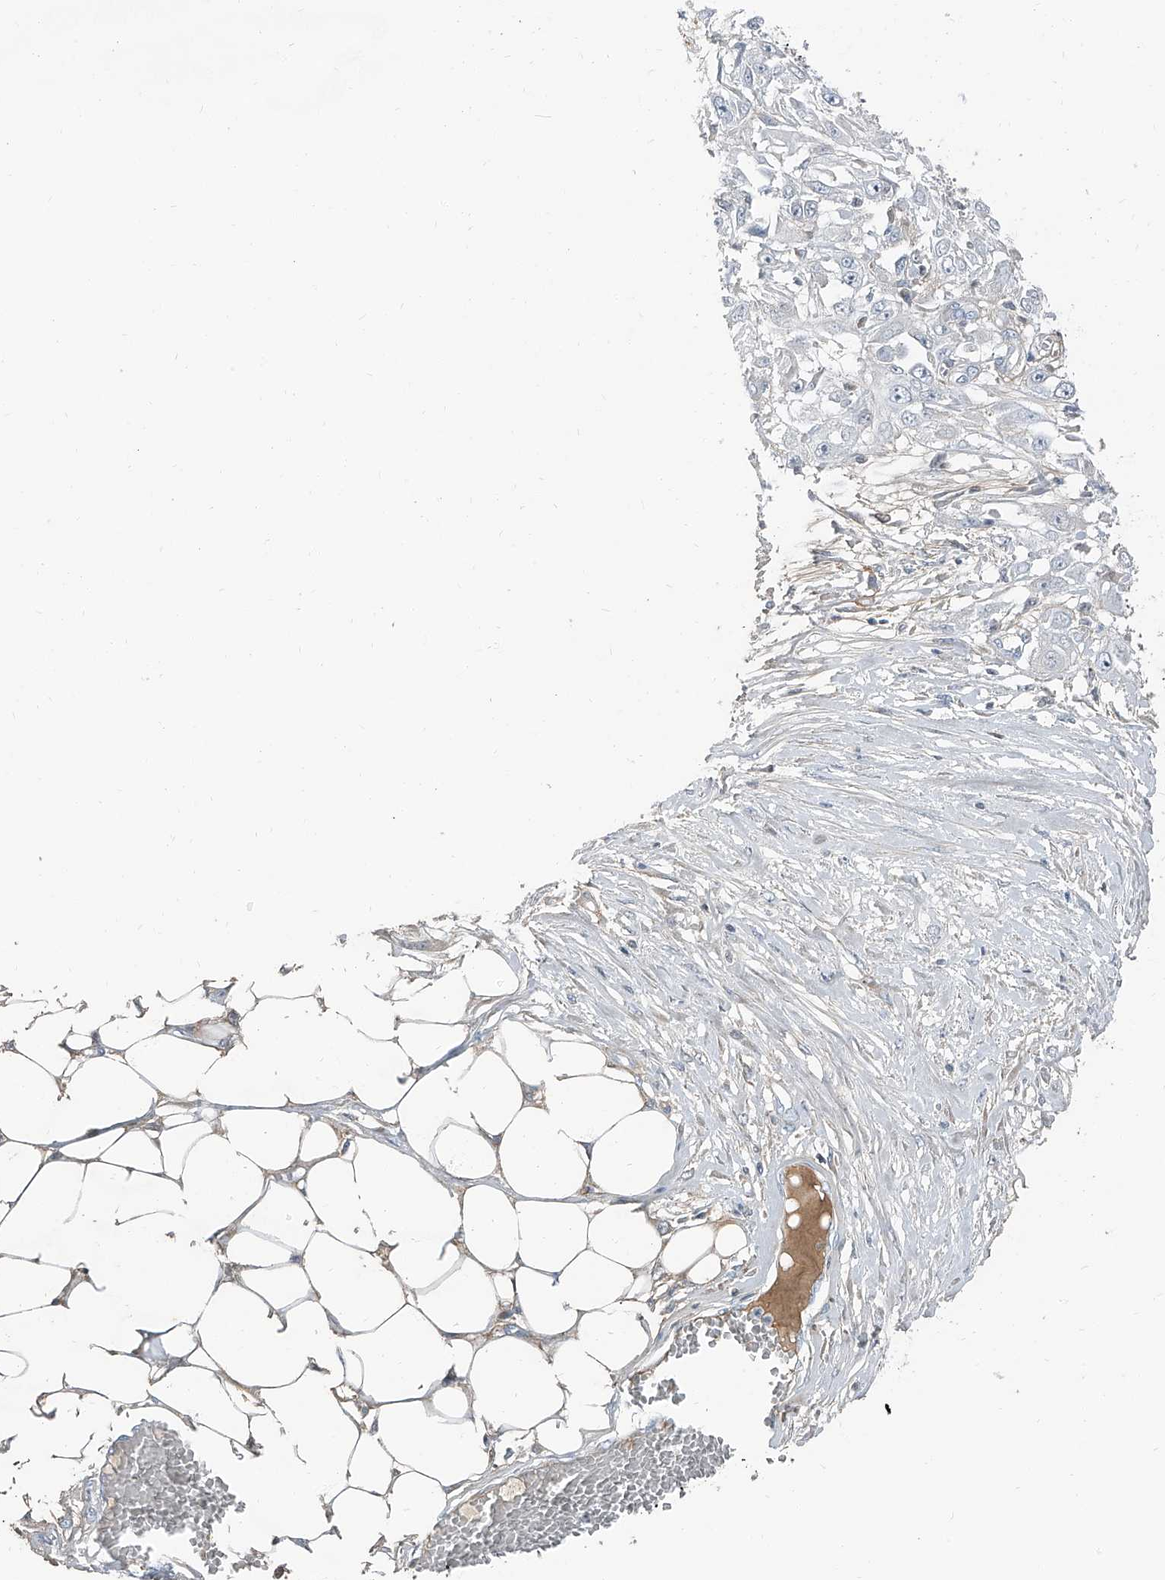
{"staining": {"intensity": "negative", "quantity": "none", "location": "none"}, "tissue": "skin cancer", "cell_type": "Tumor cells", "image_type": "cancer", "snomed": [{"axis": "morphology", "description": "Squamous cell carcinoma, NOS"}, {"axis": "morphology", "description": "Squamous cell carcinoma, metastatic, NOS"}, {"axis": "topography", "description": "Skin"}, {"axis": "topography", "description": "Lymph node"}], "caption": "Immunohistochemistry image of skin cancer stained for a protein (brown), which demonstrates no expression in tumor cells.", "gene": "HOXA3", "patient": {"sex": "male", "age": 75}}